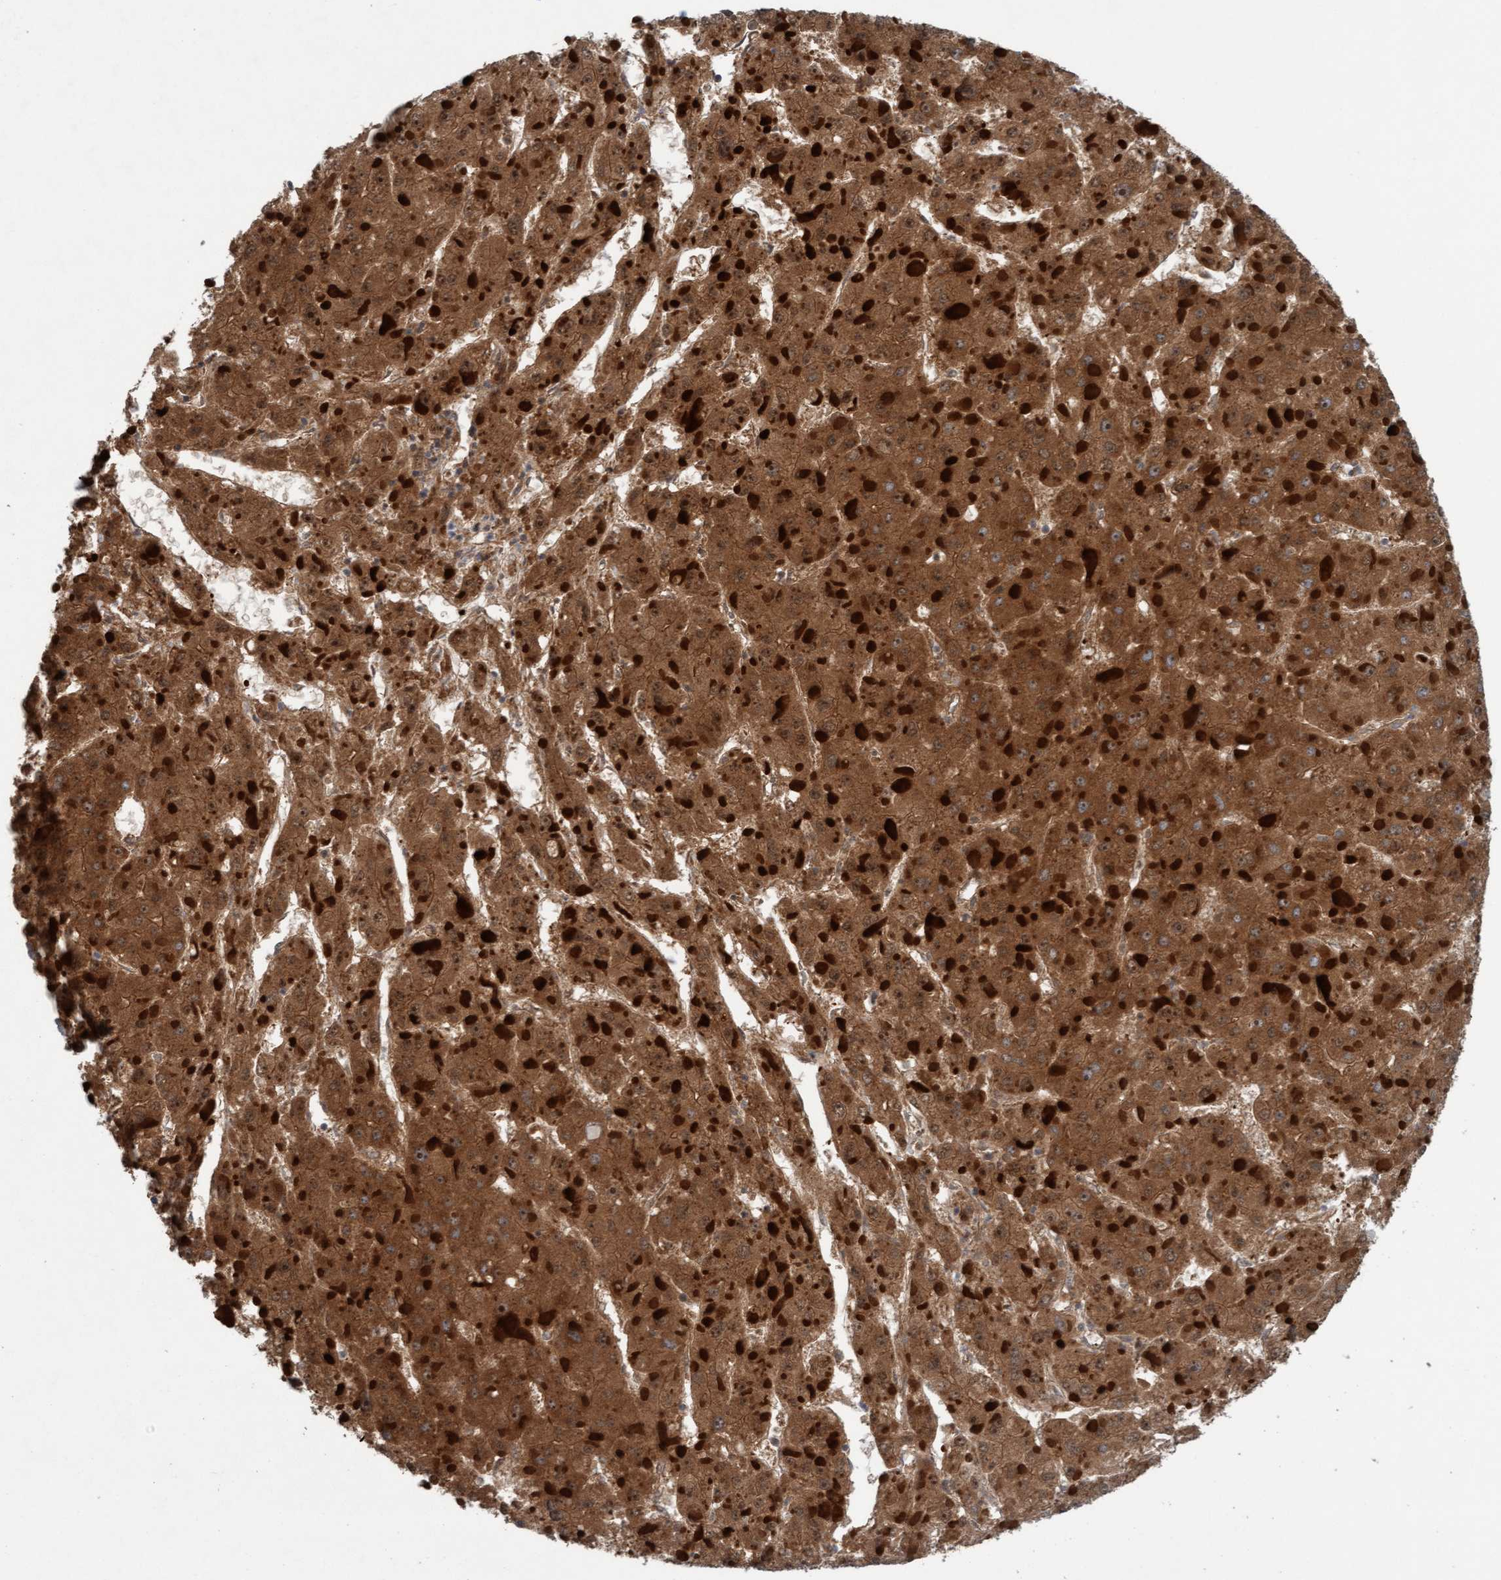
{"staining": {"intensity": "strong", "quantity": ">75%", "location": "cytoplasmic/membranous,nuclear"}, "tissue": "liver cancer", "cell_type": "Tumor cells", "image_type": "cancer", "snomed": [{"axis": "morphology", "description": "Carcinoma, Hepatocellular, NOS"}, {"axis": "topography", "description": "Liver"}], "caption": "This histopathology image demonstrates liver hepatocellular carcinoma stained with immunohistochemistry to label a protein in brown. The cytoplasmic/membranous and nuclear of tumor cells show strong positivity for the protein. Nuclei are counter-stained blue.", "gene": "ZNF566", "patient": {"sex": "female", "age": 73}}